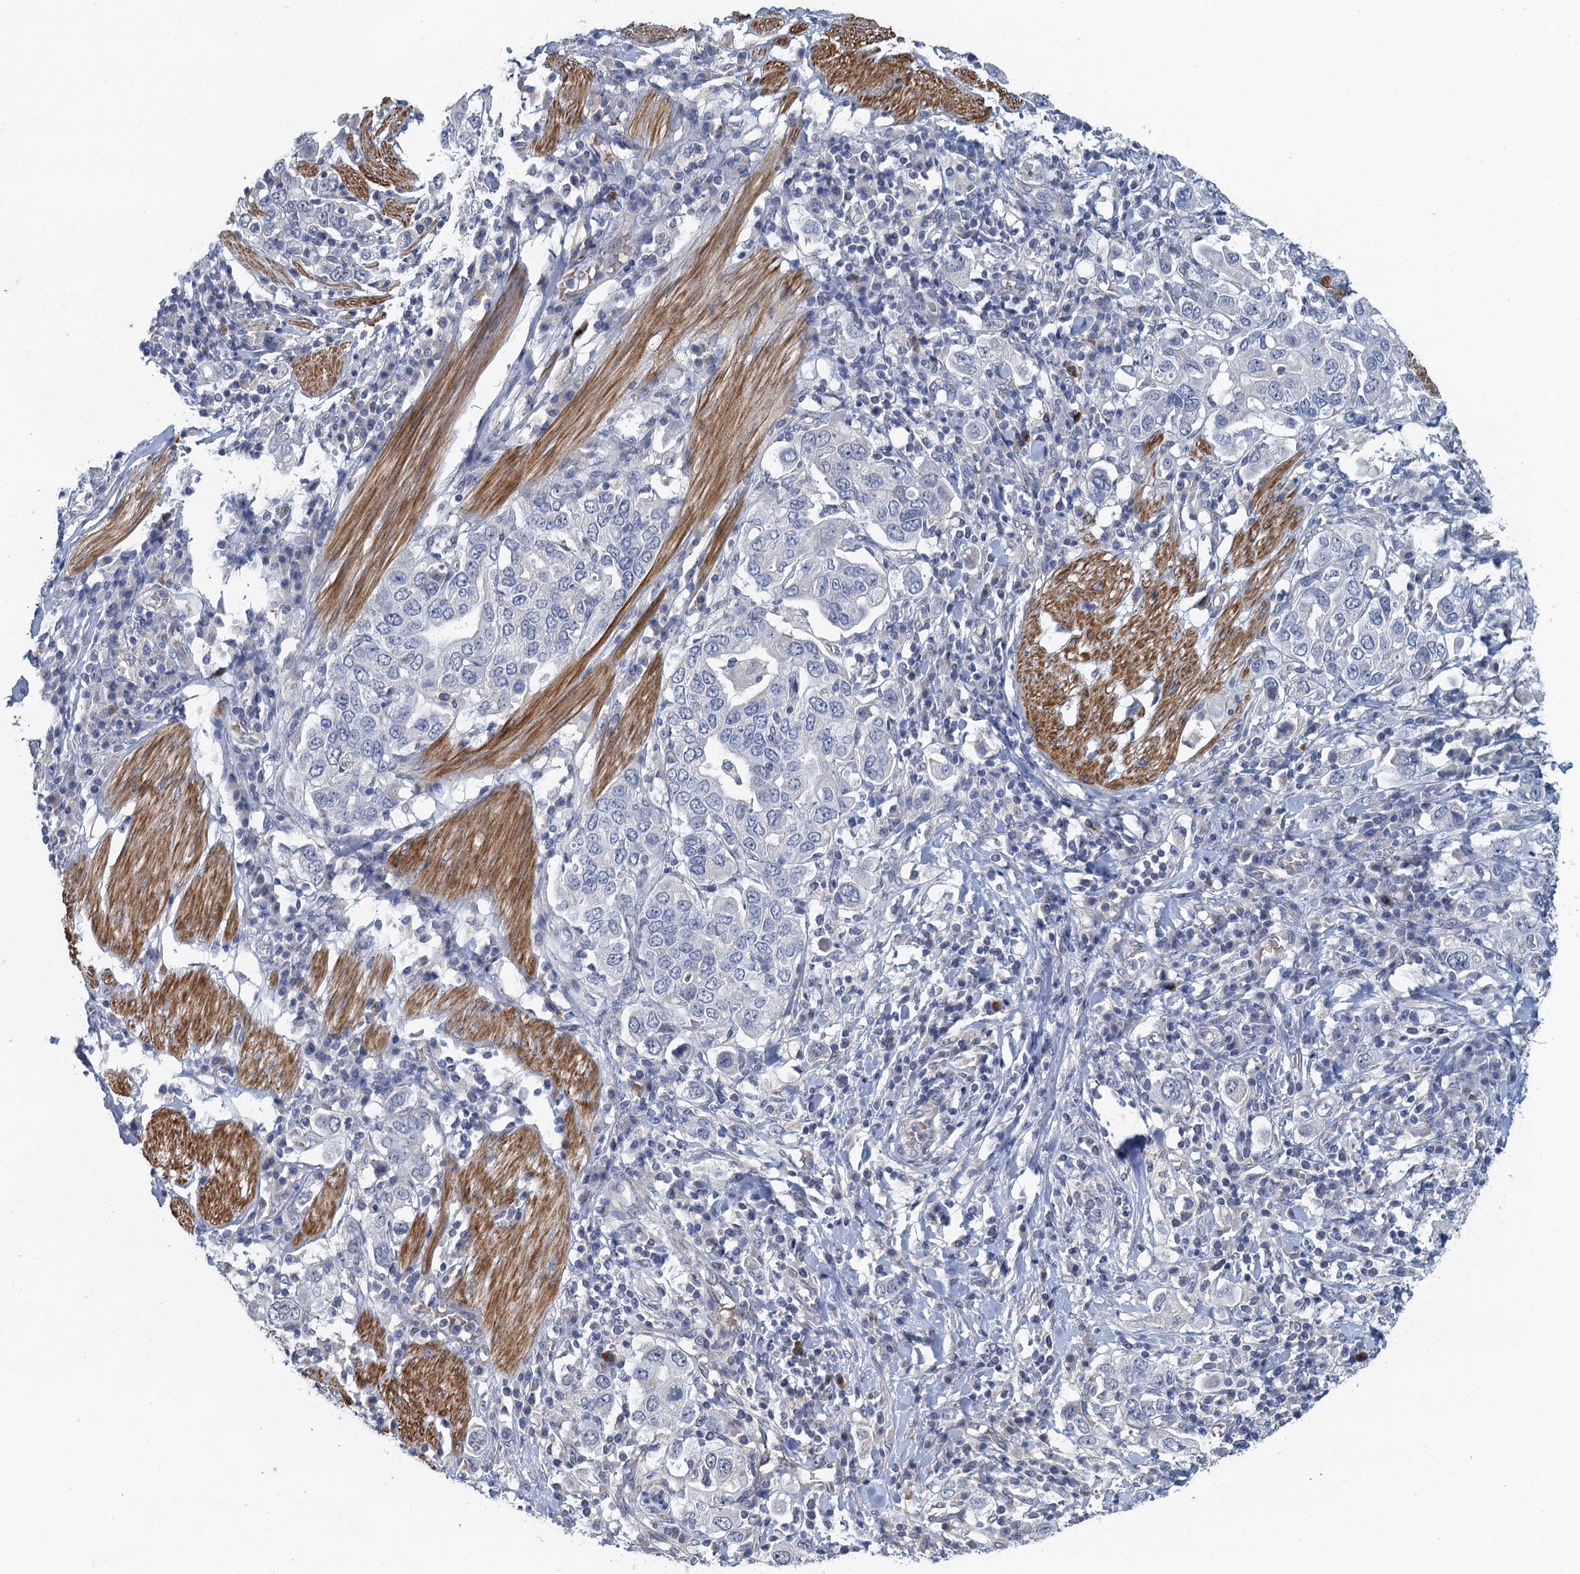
{"staining": {"intensity": "negative", "quantity": "none", "location": "none"}, "tissue": "stomach cancer", "cell_type": "Tumor cells", "image_type": "cancer", "snomed": [{"axis": "morphology", "description": "Adenocarcinoma, NOS"}, {"axis": "topography", "description": "Stomach, upper"}], "caption": "This is a histopathology image of immunohistochemistry staining of stomach cancer, which shows no positivity in tumor cells.", "gene": "MYO16", "patient": {"sex": "male", "age": 62}}